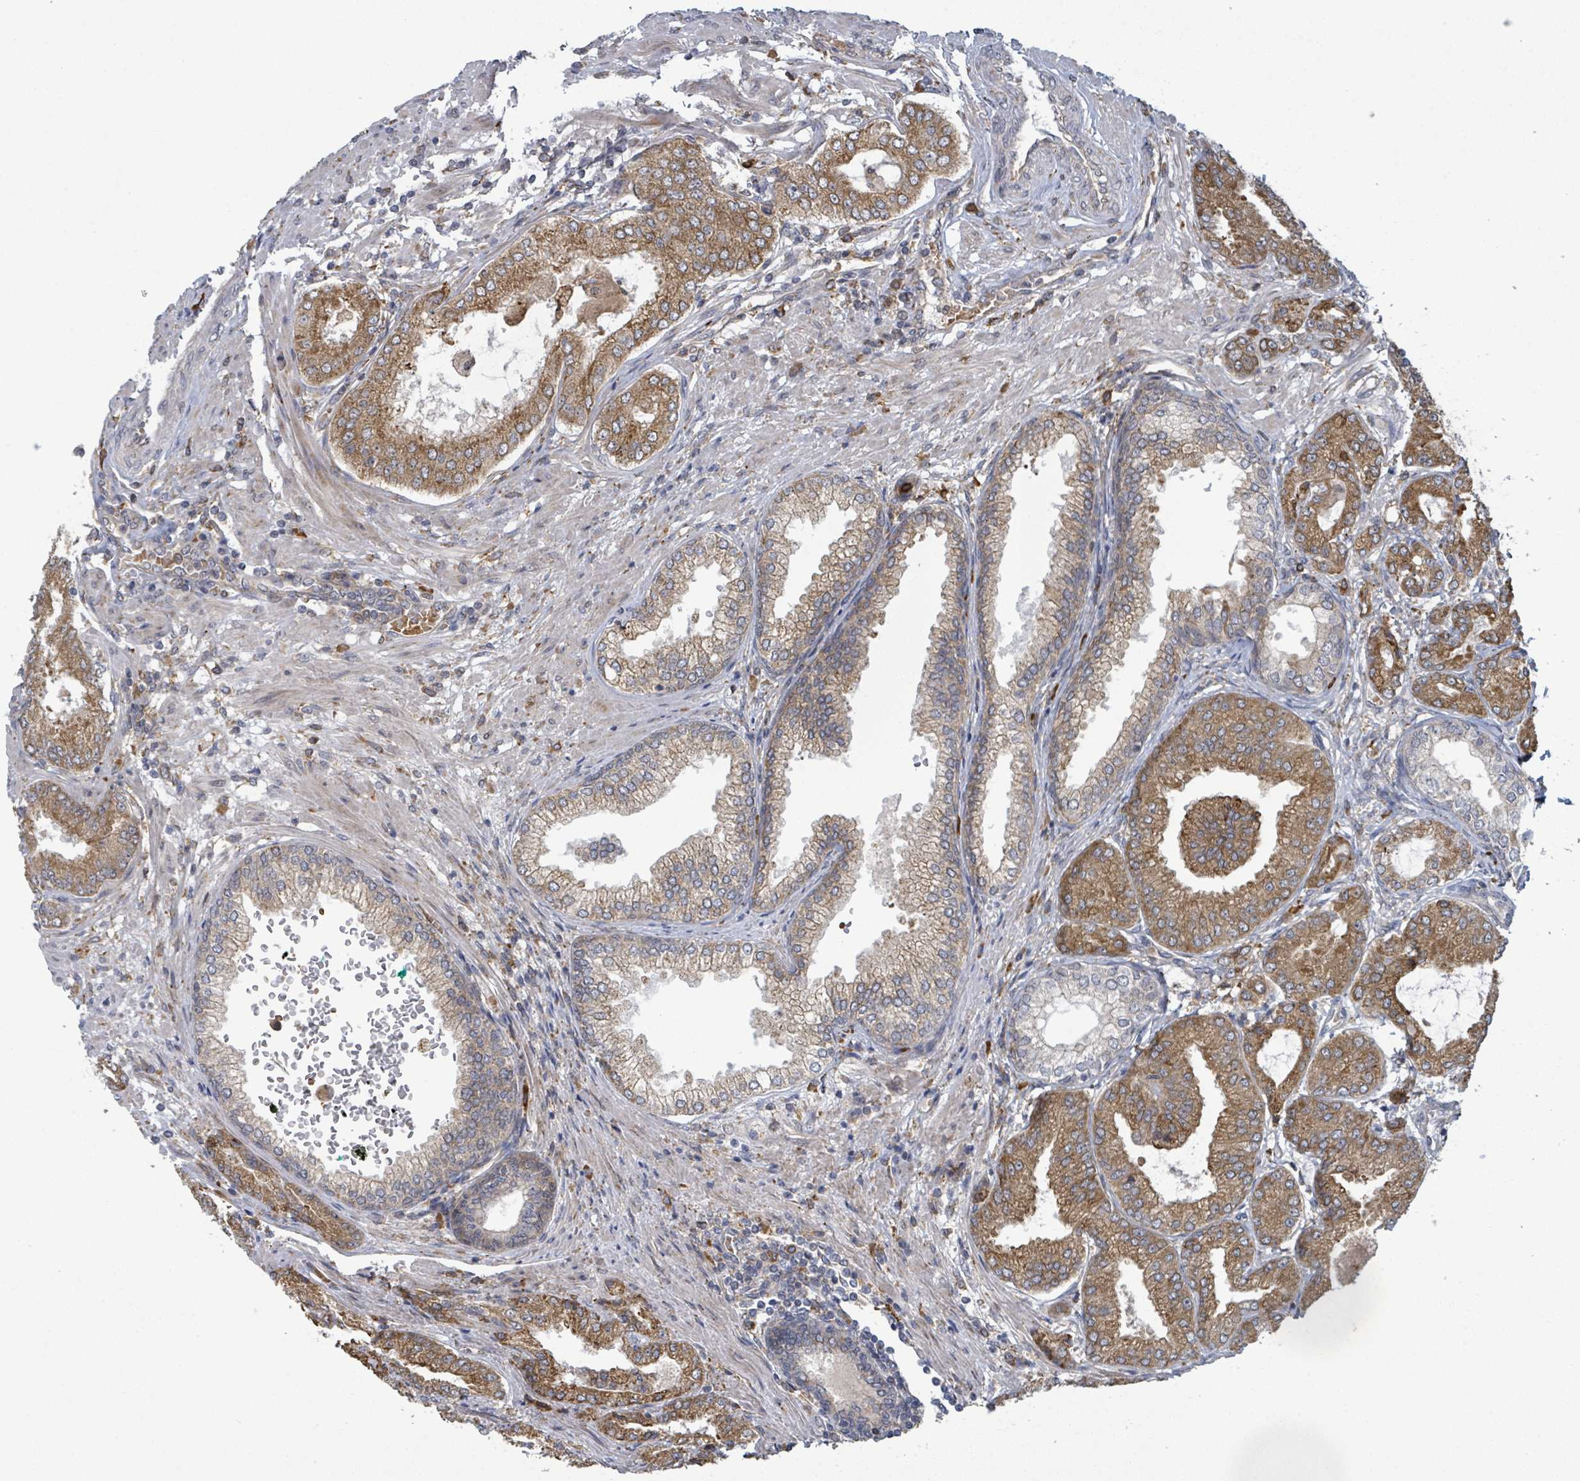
{"staining": {"intensity": "moderate", "quantity": ">75%", "location": "cytoplasmic/membranous"}, "tissue": "prostate cancer", "cell_type": "Tumor cells", "image_type": "cancer", "snomed": [{"axis": "morphology", "description": "Adenocarcinoma, High grade"}, {"axis": "topography", "description": "Prostate"}], "caption": "Human prostate adenocarcinoma (high-grade) stained with a brown dye reveals moderate cytoplasmic/membranous positive expression in approximately >75% of tumor cells.", "gene": "SHROOM2", "patient": {"sex": "male", "age": 71}}